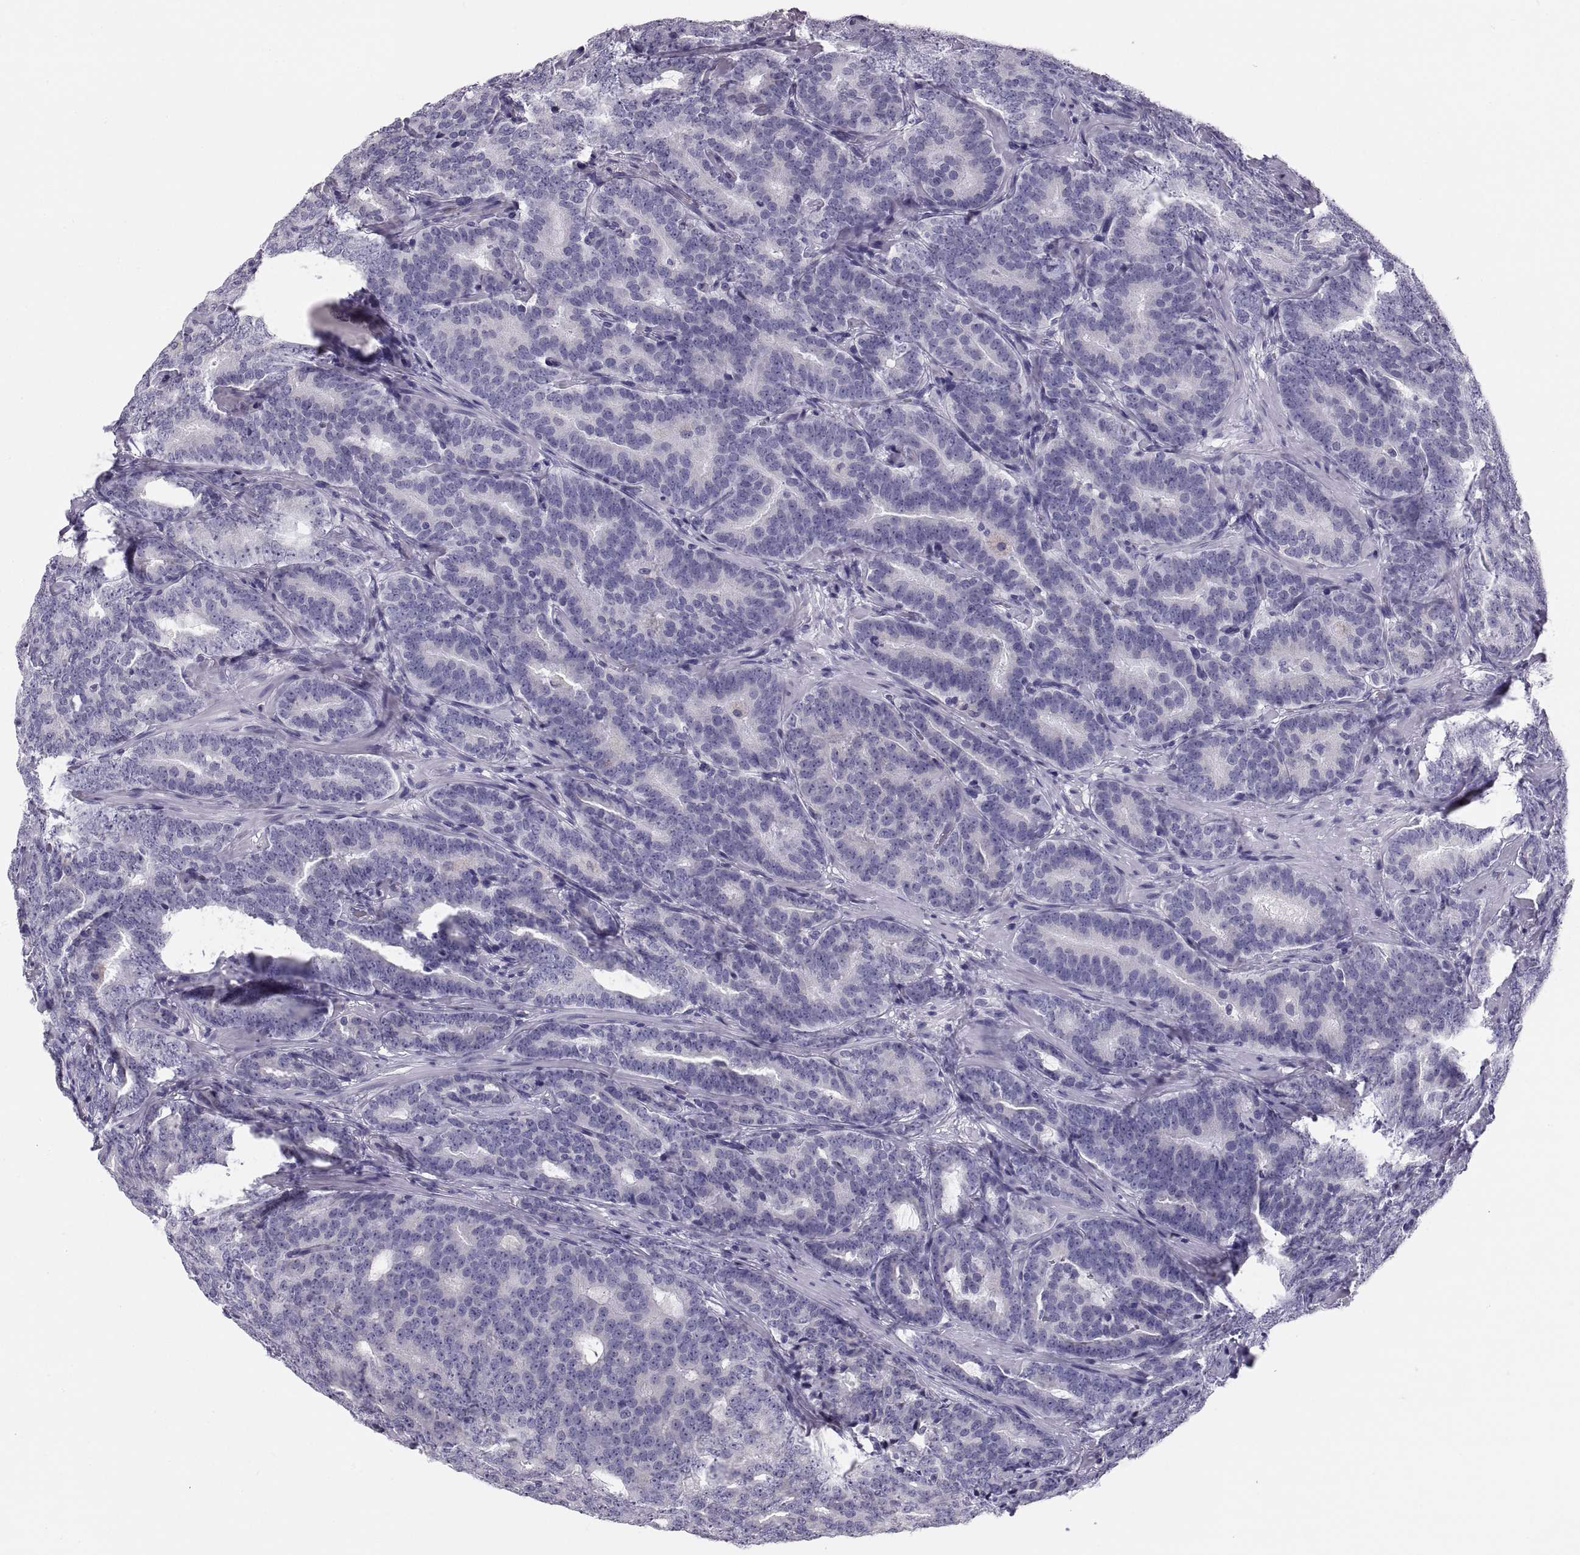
{"staining": {"intensity": "negative", "quantity": "none", "location": "none"}, "tissue": "prostate cancer", "cell_type": "Tumor cells", "image_type": "cancer", "snomed": [{"axis": "morphology", "description": "Adenocarcinoma, NOS"}, {"axis": "topography", "description": "Prostate"}], "caption": "This histopathology image is of prostate adenocarcinoma stained with immunohistochemistry to label a protein in brown with the nuclei are counter-stained blue. There is no expression in tumor cells. (DAB IHC visualized using brightfield microscopy, high magnification).", "gene": "PAX2", "patient": {"sex": "male", "age": 71}}